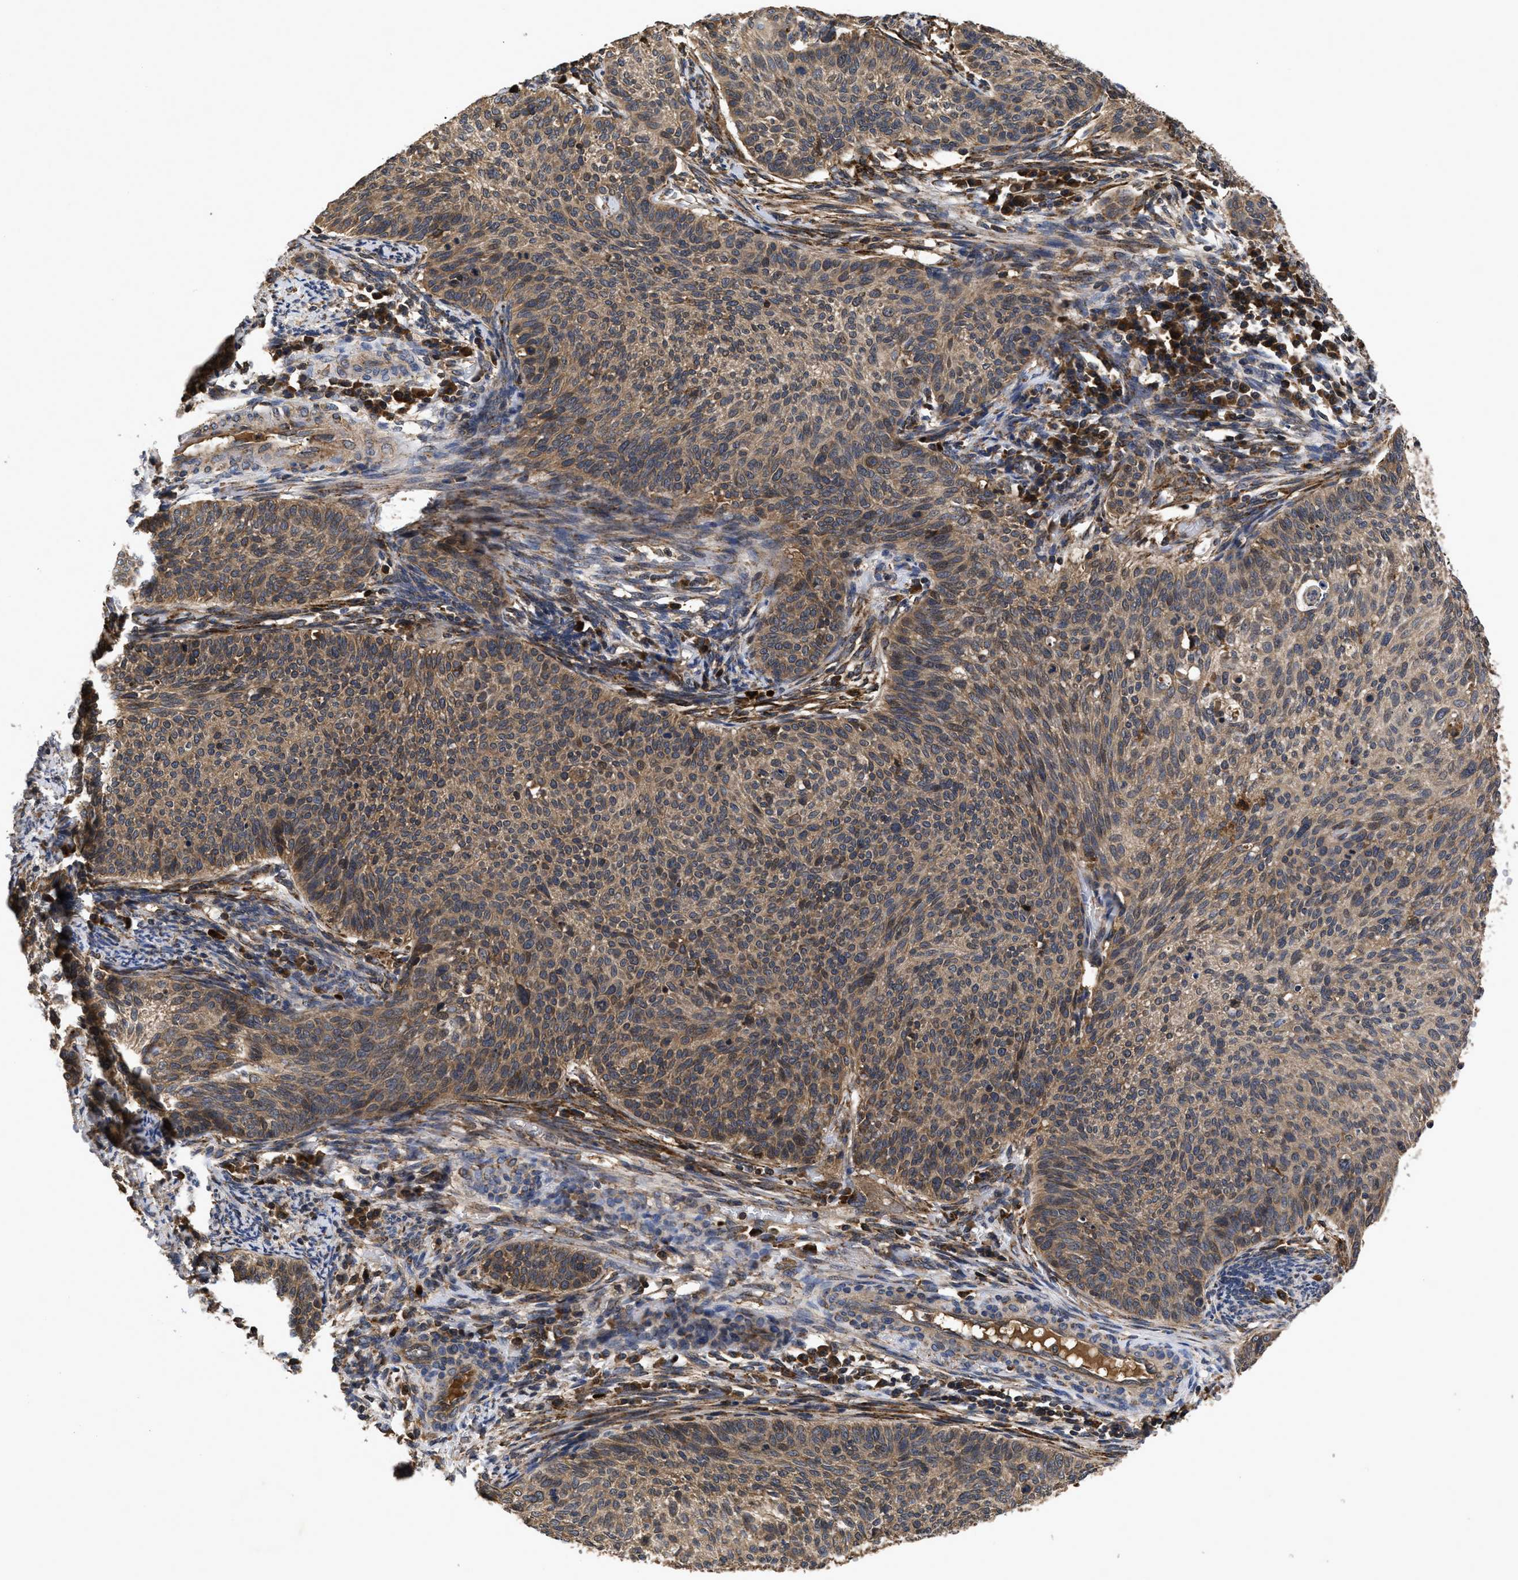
{"staining": {"intensity": "moderate", "quantity": ">75%", "location": "cytoplasmic/membranous"}, "tissue": "cervical cancer", "cell_type": "Tumor cells", "image_type": "cancer", "snomed": [{"axis": "morphology", "description": "Squamous cell carcinoma, NOS"}, {"axis": "topography", "description": "Cervix"}], "caption": "A medium amount of moderate cytoplasmic/membranous staining is identified in approximately >75% of tumor cells in cervical cancer tissue.", "gene": "LRRC3", "patient": {"sex": "female", "age": 70}}